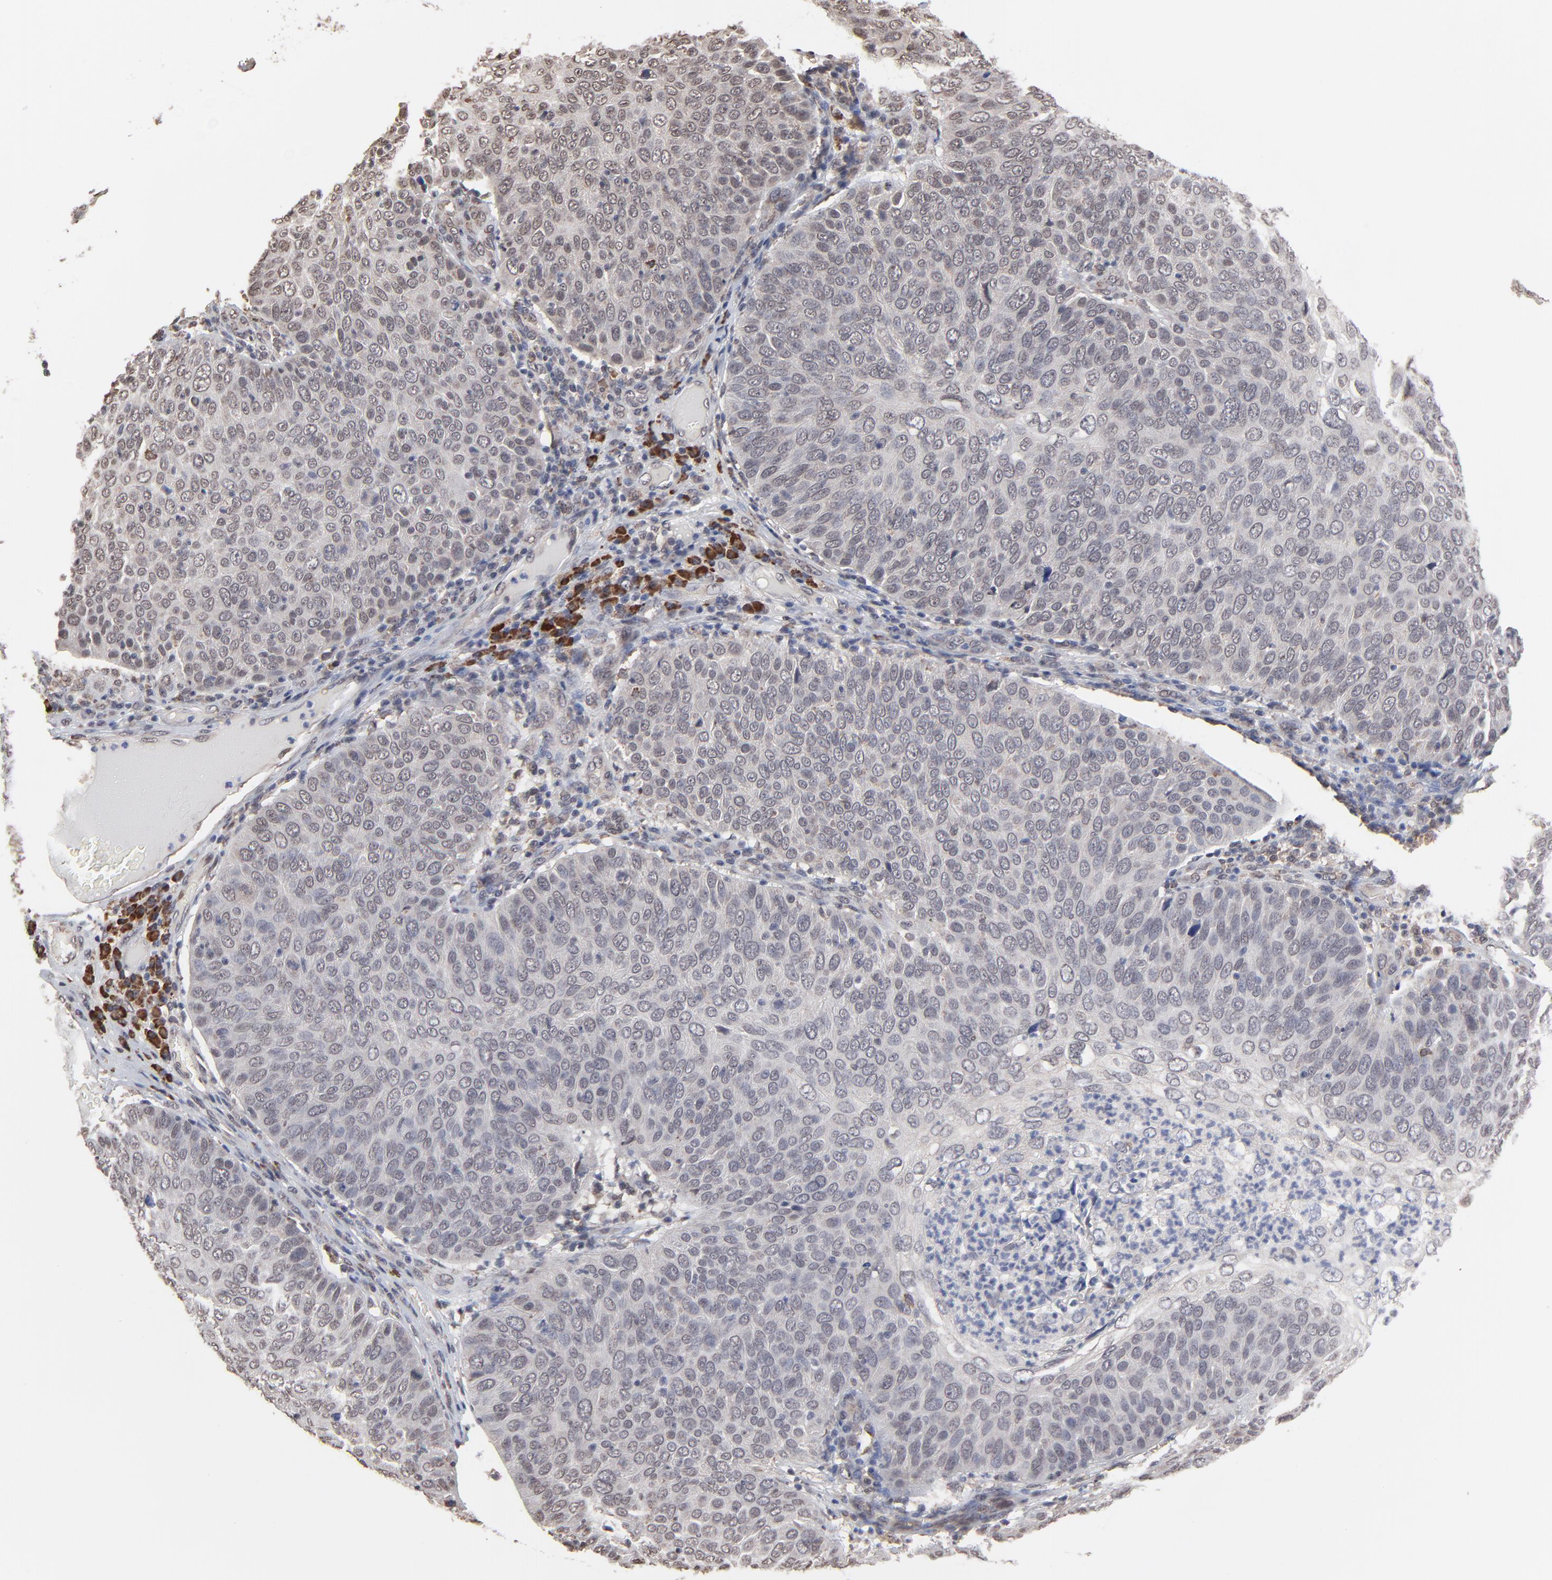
{"staining": {"intensity": "weak", "quantity": "<25%", "location": "cytoplasmic/membranous"}, "tissue": "skin cancer", "cell_type": "Tumor cells", "image_type": "cancer", "snomed": [{"axis": "morphology", "description": "Squamous cell carcinoma, NOS"}, {"axis": "topography", "description": "Skin"}], "caption": "Skin cancer was stained to show a protein in brown. There is no significant staining in tumor cells. (DAB IHC, high magnification).", "gene": "CHM", "patient": {"sex": "male", "age": 87}}